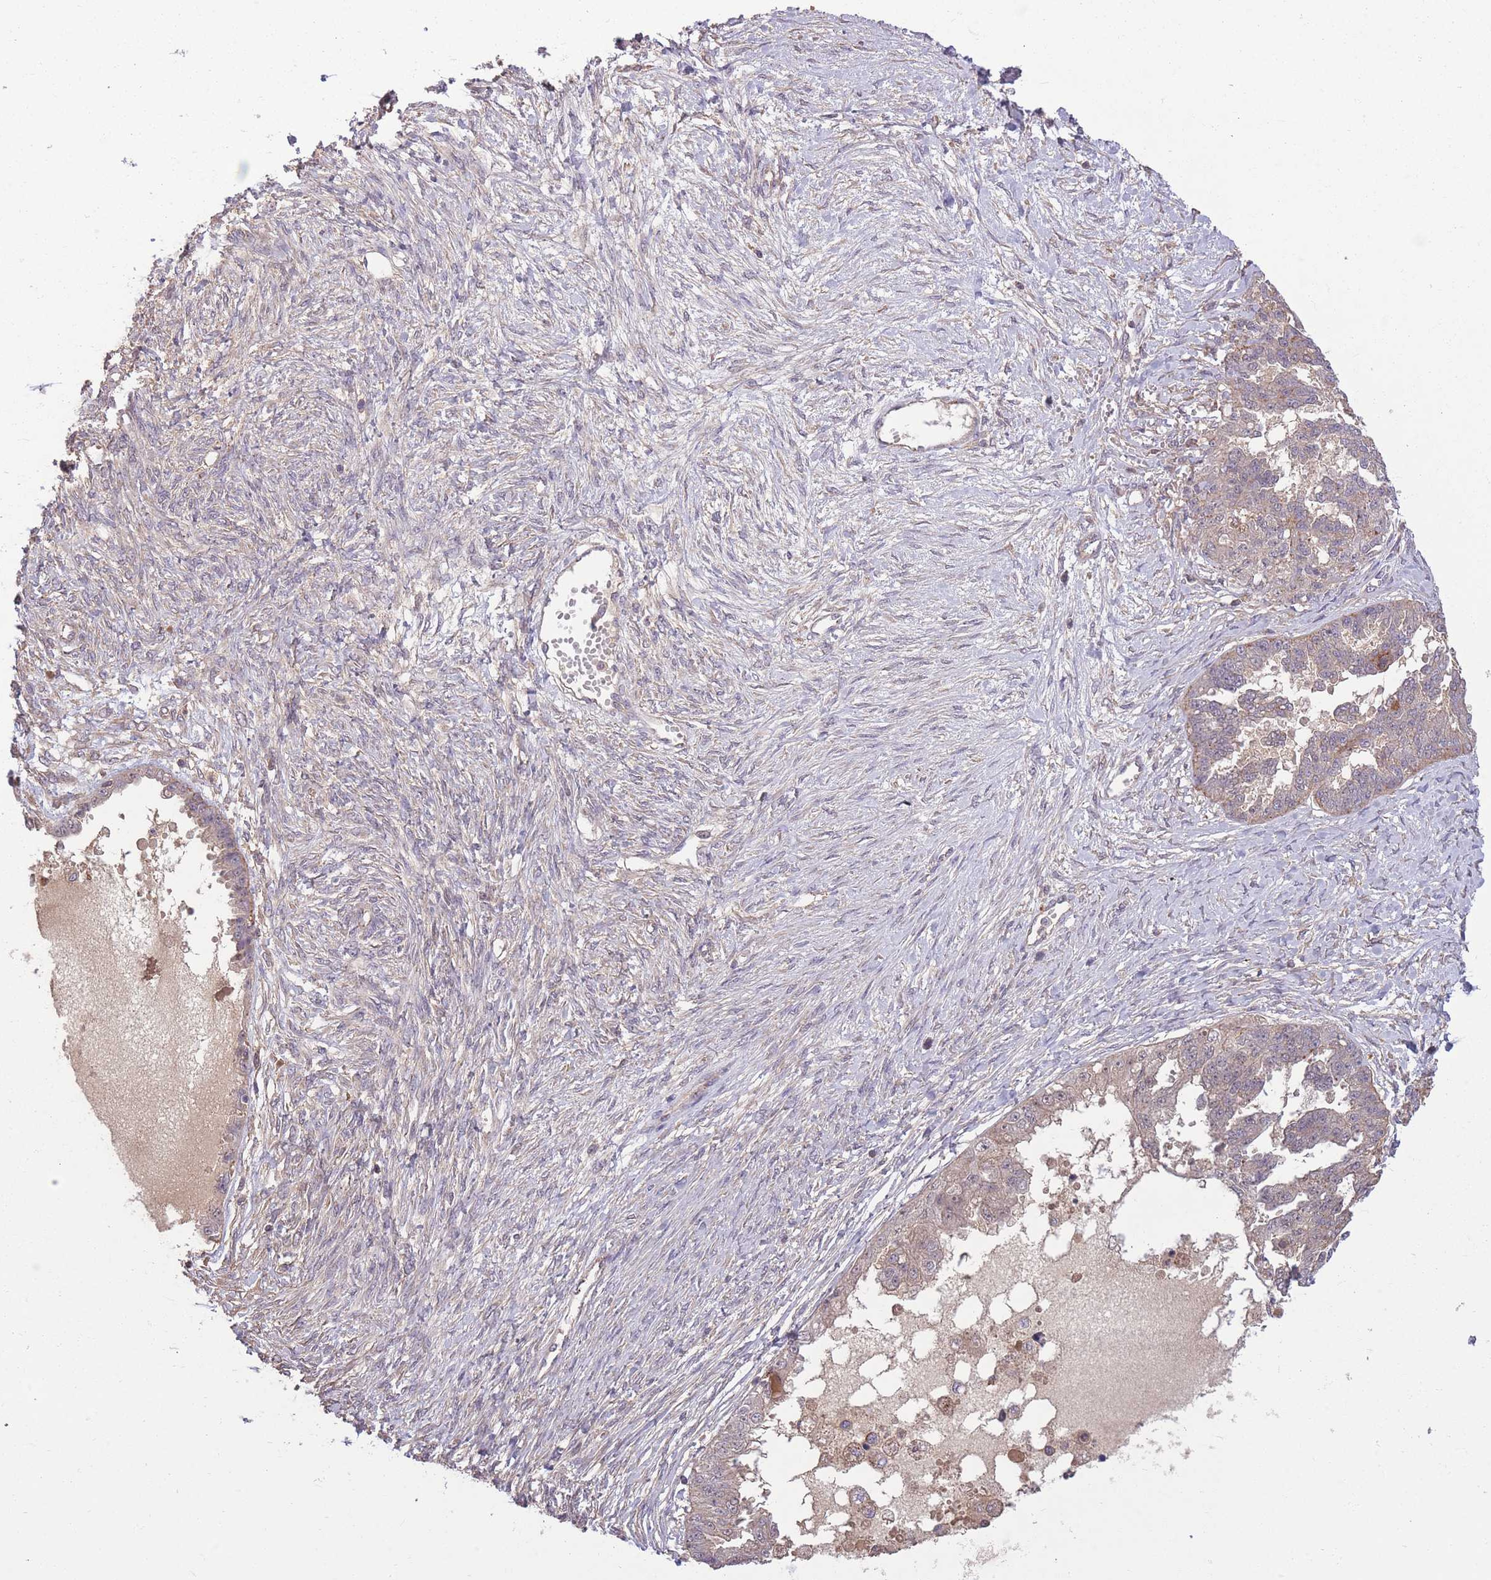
{"staining": {"intensity": "weak", "quantity": "<25%", "location": "cytoplasmic/membranous,nuclear"}, "tissue": "ovarian cancer", "cell_type": "Tumor cells", "image_type": "cancer", "snomed": [{"axis": "morphology", "description": "Cystadenocarcinoma, serous, NOS"}, {"axis": "topography", "description": "Ovary"}], "caption": "Immunohistochemical staining of human ovarian serous cystadenocarcinoma exhibits no significant staining in tumor cells.", "gene": "POLR3F", "patient": {"sex": "female", "age": 58}}